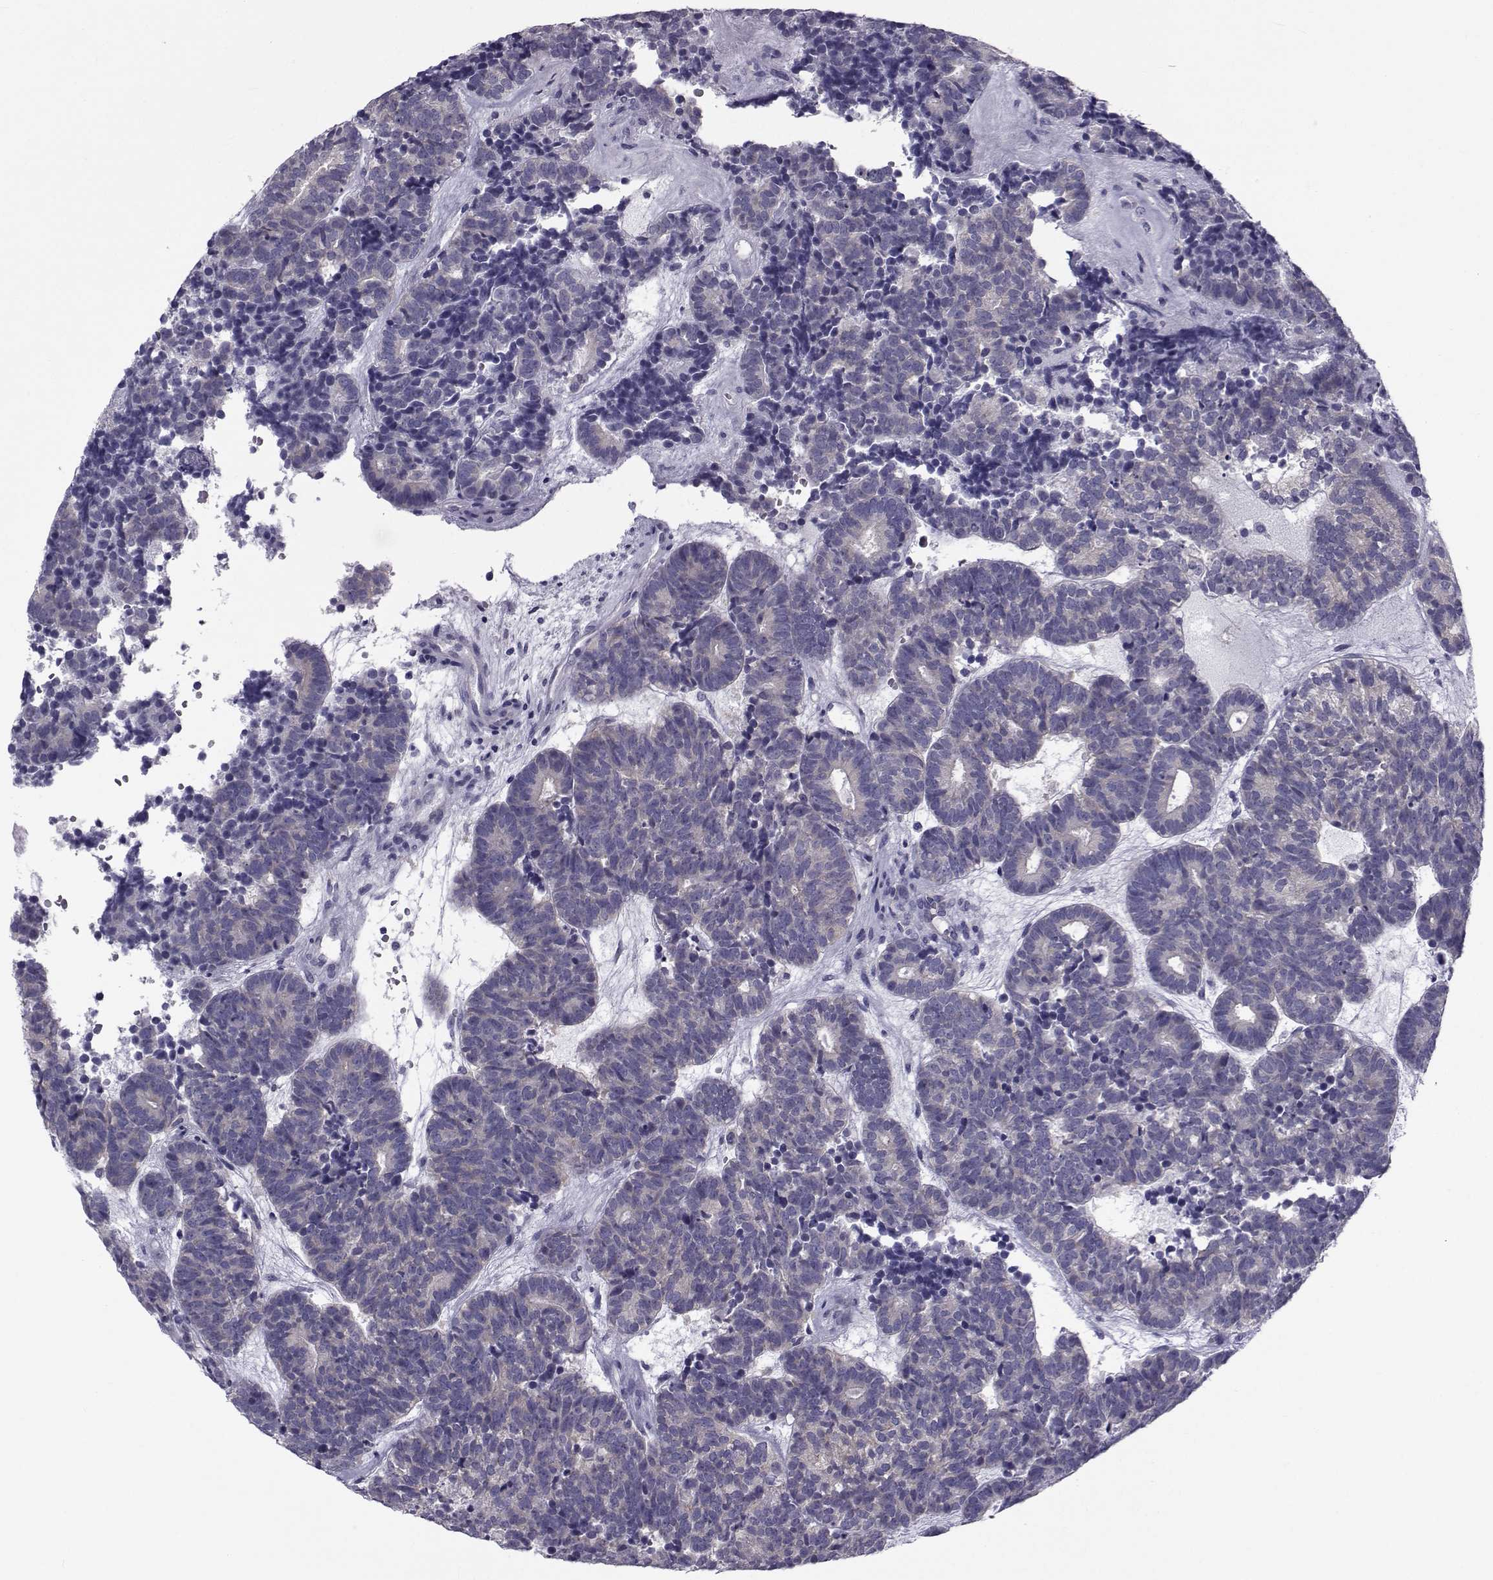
{"staining": {"intensity": "negative", "quantity": "none", "location": "none"}, "tissue": "head and neck cancer", "cell_type": "Tumor cells", "image_type": "cancer", "snomed": [{"axis": "morphology", "description": "Adenocarcinoma, NOS"}, {"axis": "topography", "description": "Head-Neck"}], "caption": "High magnification brightfield microscopy of head and neck cancer (adenocarcinoma) stained with DAB (brown) and counterstained with hematoxylin (blue): tumor cells show no significant expression.", "gene": "COL22A1", "patient": {"sex": "female", "age": 81}}